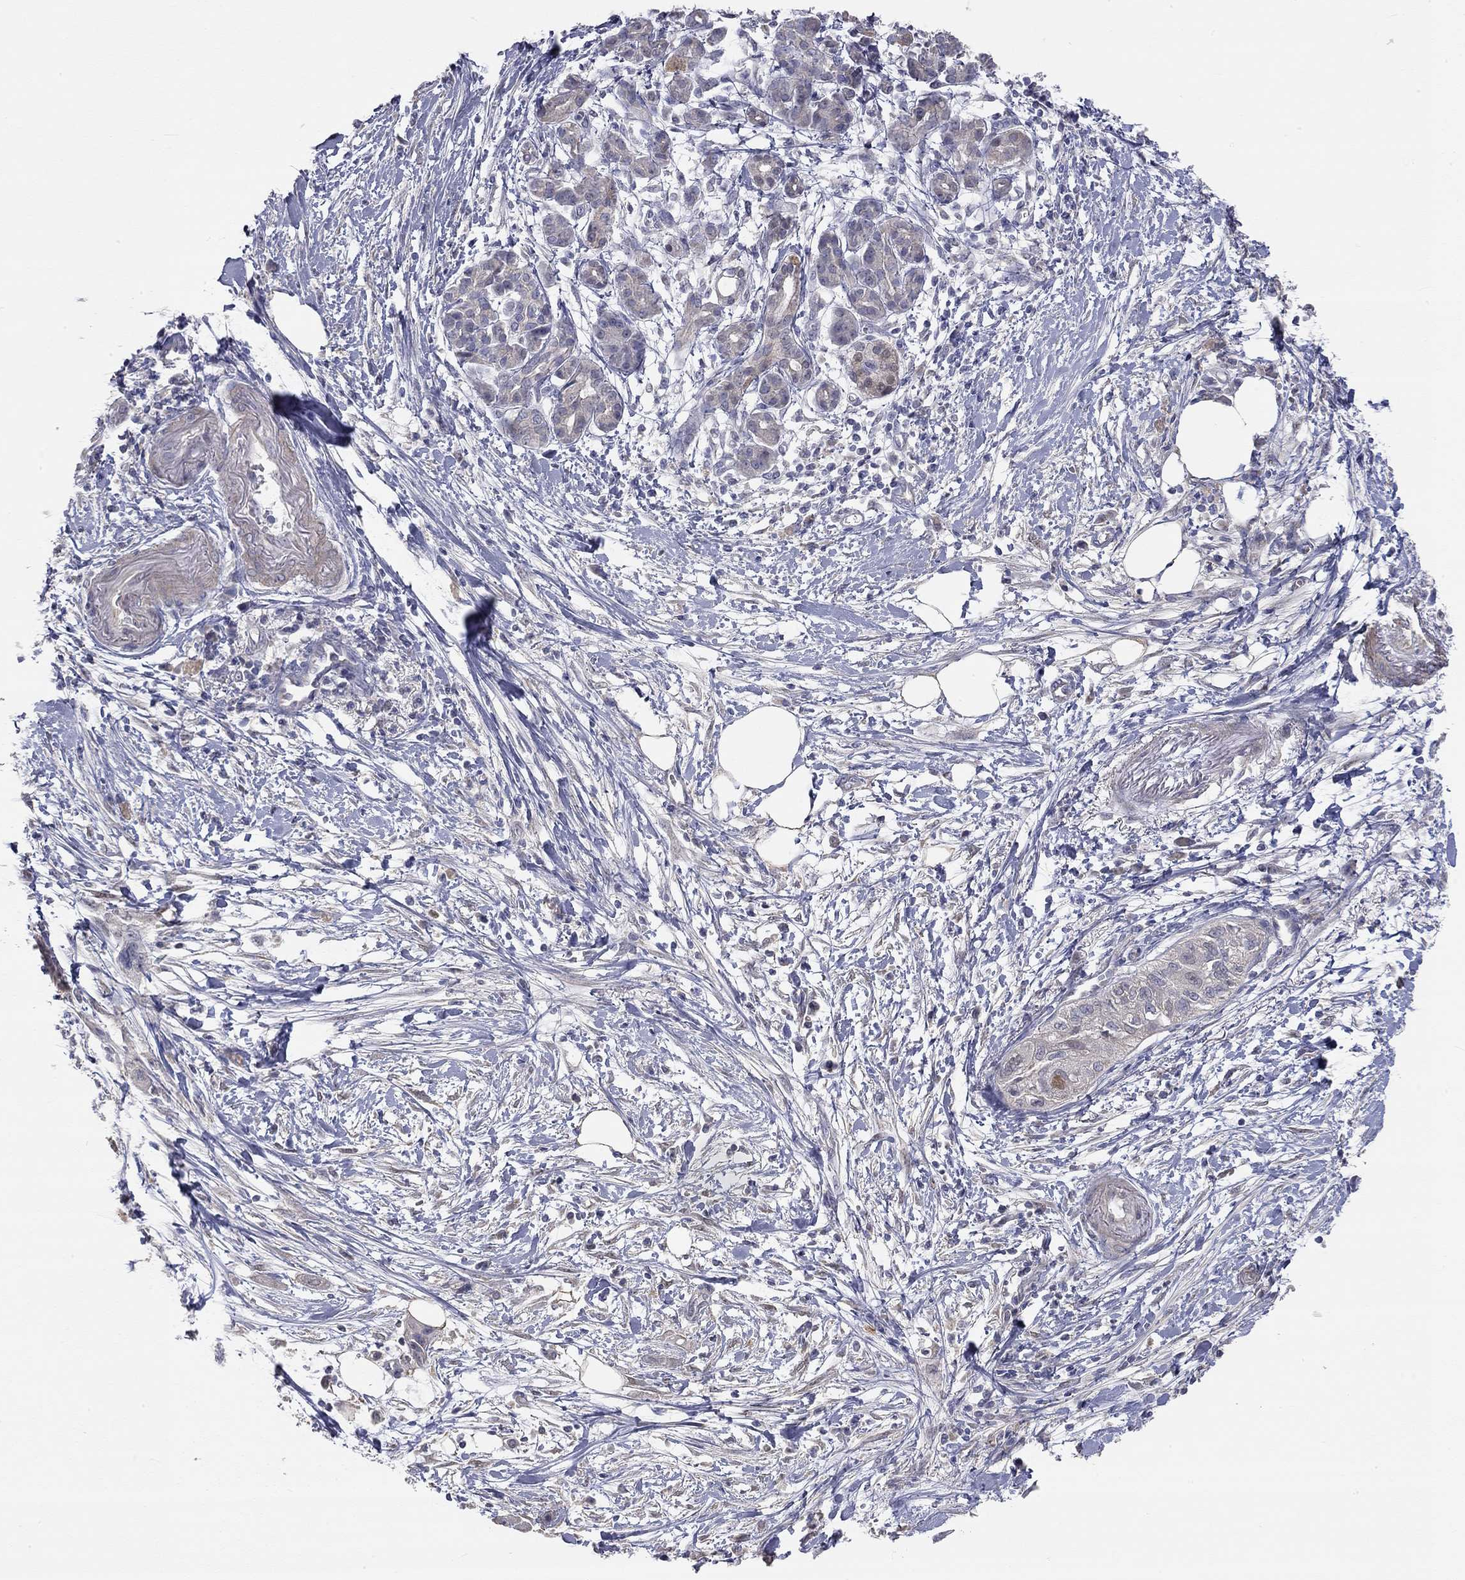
{"staining": {"intensity": "negative", "quantity": "none", "location": "none"}, "tissue": "pancreatic cancer", "cell_type": "Tumor cells", "image_type": "cancer", "snomed": [{"axis": "morphology", "description": "Adenocarcinoma, NOS"}, {"axis": "topography", "description": "Pancreas"}], "caption": "High magnification brightfield microscopy of adenocarcinoma (pancreatic) stained with DAB (3,3'-diaminobenzidine) (brown) and counterstained with hematoxylin (blue): tumor cells show no significant staining.", "gene": "PAPSS2", "patient": {"sex": "male", "age": 72}}